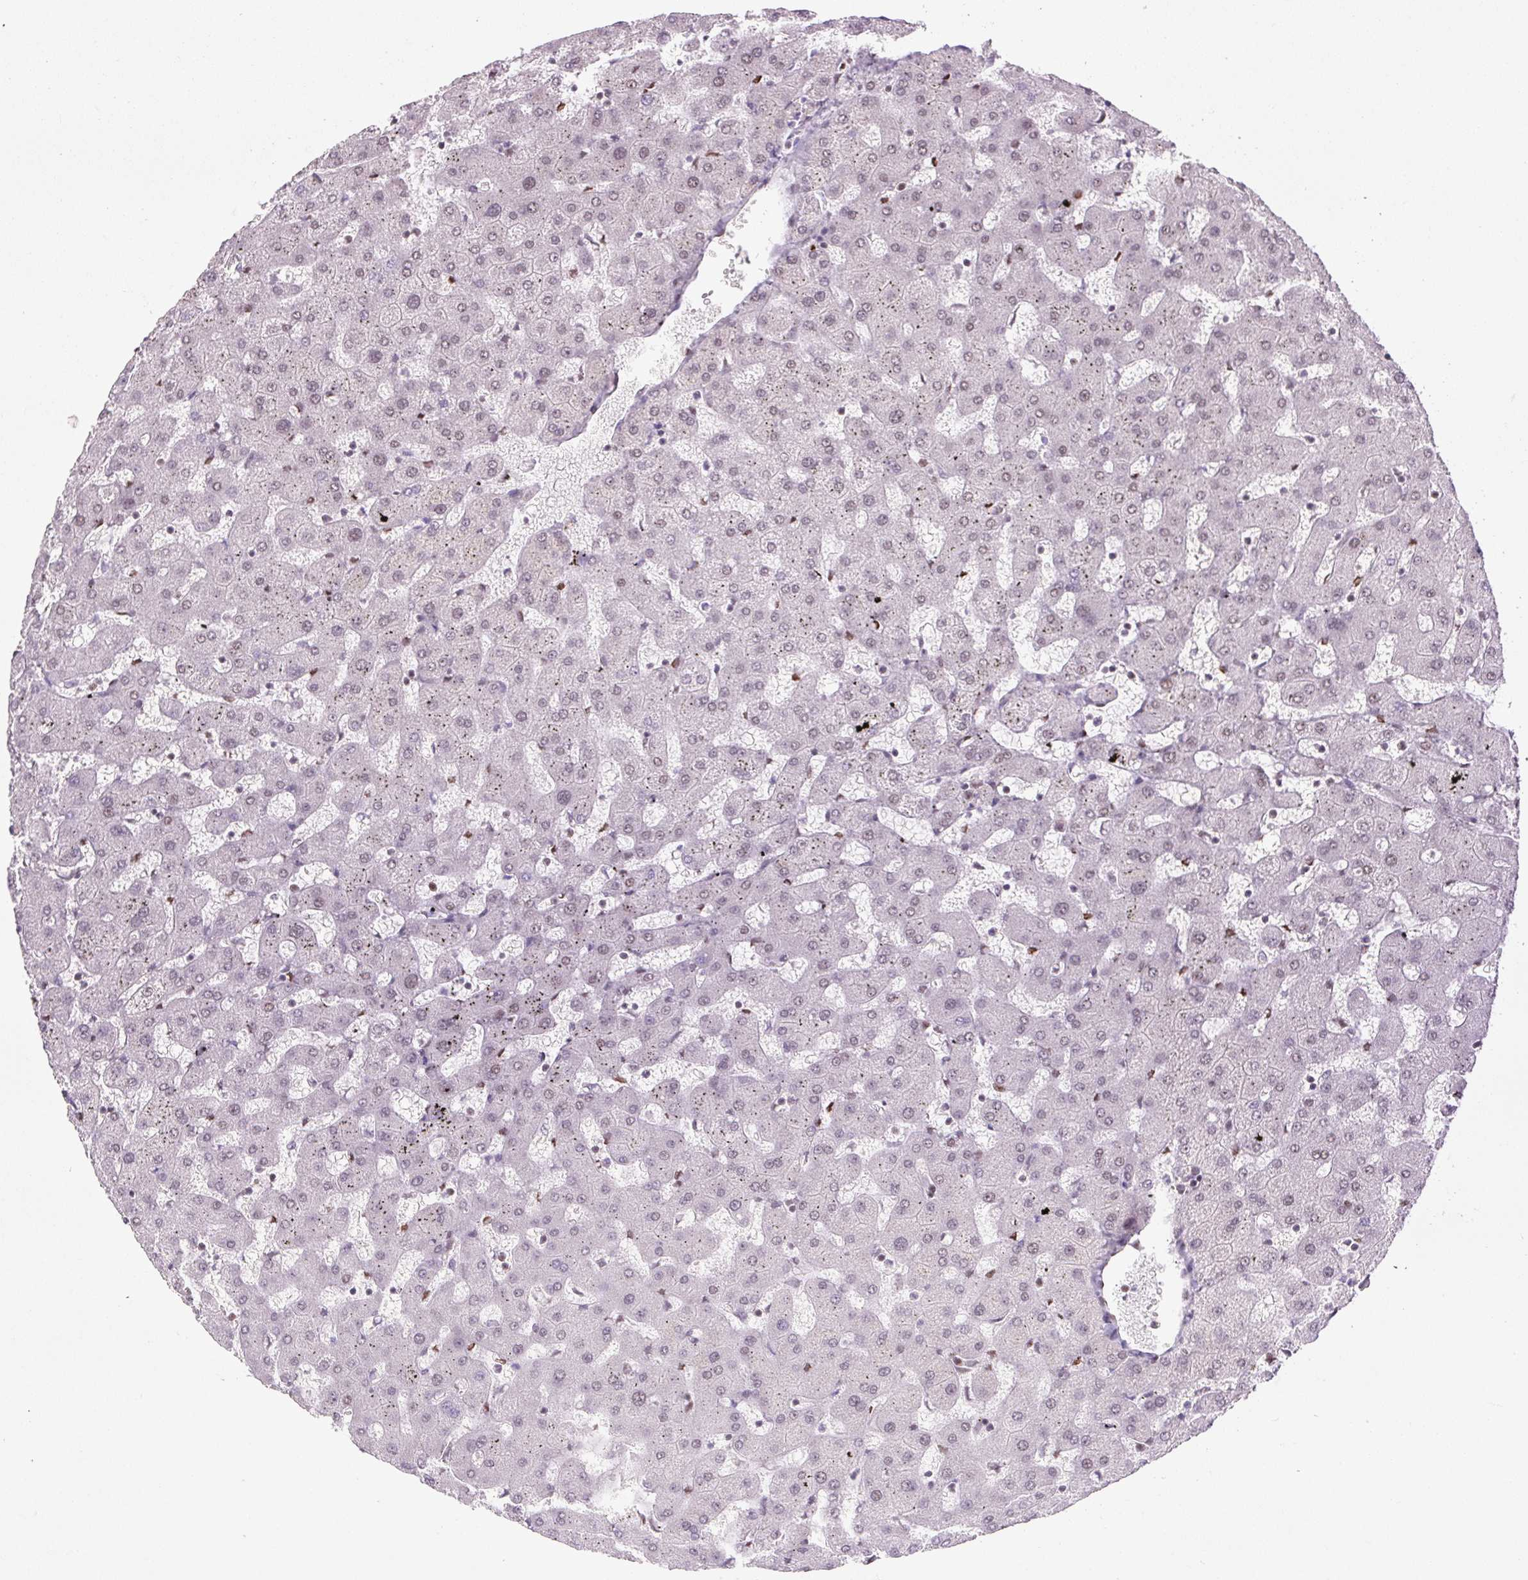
{"staining": {"intensity": "strong", "quantity": ">75%", "location": "nuclear"}, "tissue": "liver", "cell_type": "Cholangiocytes", "image_type": "normal", "snomed": [{"axis": "morphology", "description": "Normal tissue, NOS"}, {"axis": "topography", "description": "Liver"}], "caption": "Immunohistochemical staining of unremarkable human liver shows high levels of strong nuclear staining in approximately >75% of cholangiocytes.", "gene": "FUS", "patient": {"sex": "female", "age": 63}}